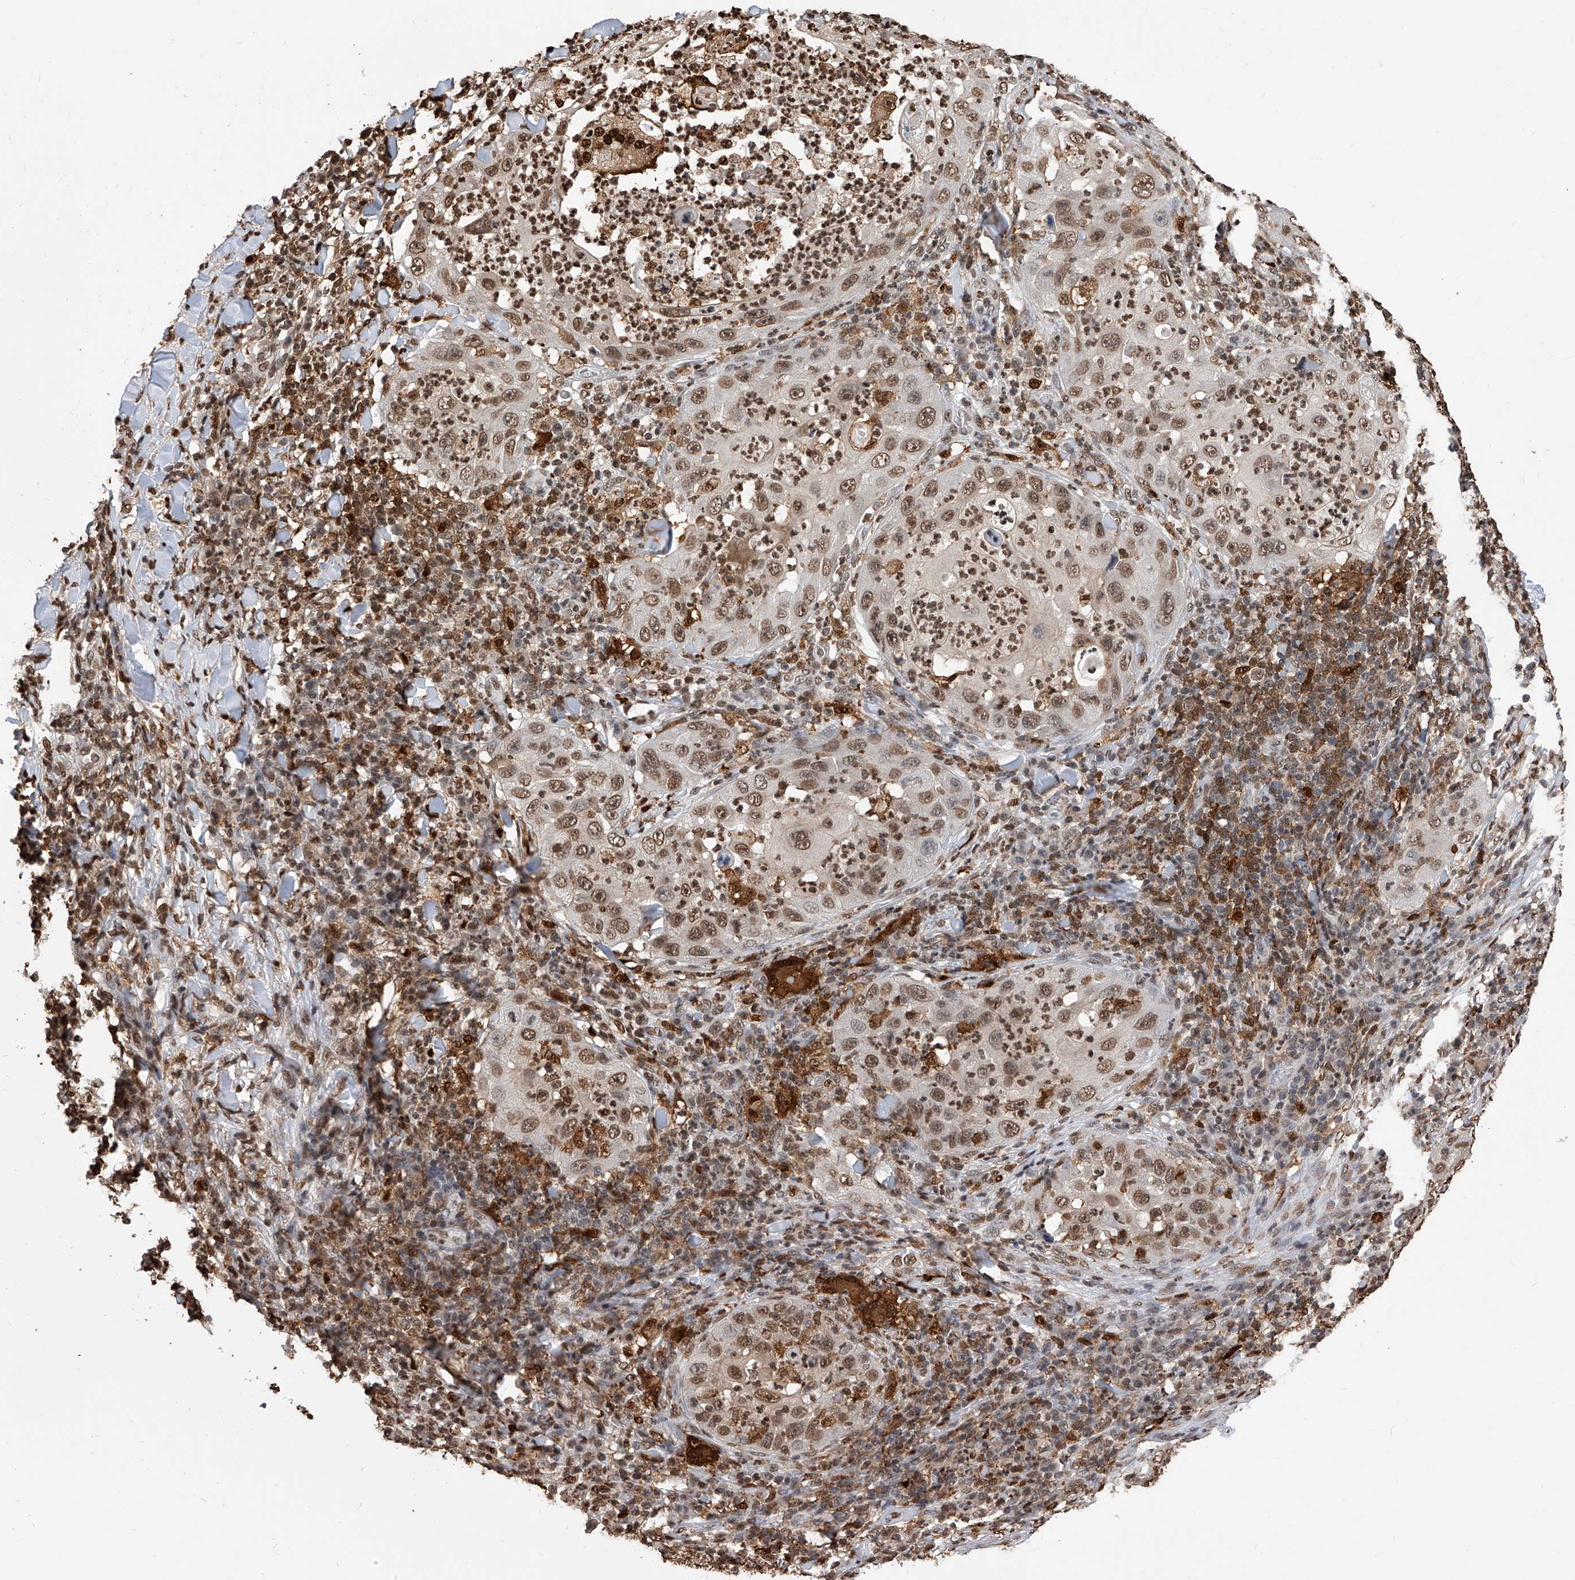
{"staining": {"intensity": "moderate", "quantity": ">75%", "location": "nuclear"}, "tissue": "skin cancer", "cell_type": "Tumor cells", "image_type": "cancer", "snomed": [{"axis": "morphology", "description": "Squamous cell carcinoma, NOS"}, {"axis": "topography", "description": "Skin"}], "caption": "Brown immunohistochemical staining in human squamous cell carcinoma (skin) demonstrates moderate nuclear staining in about >75% of tumor cells.", "gene": "CFAP410", "patient": {"sex": "female", "age": 44}}